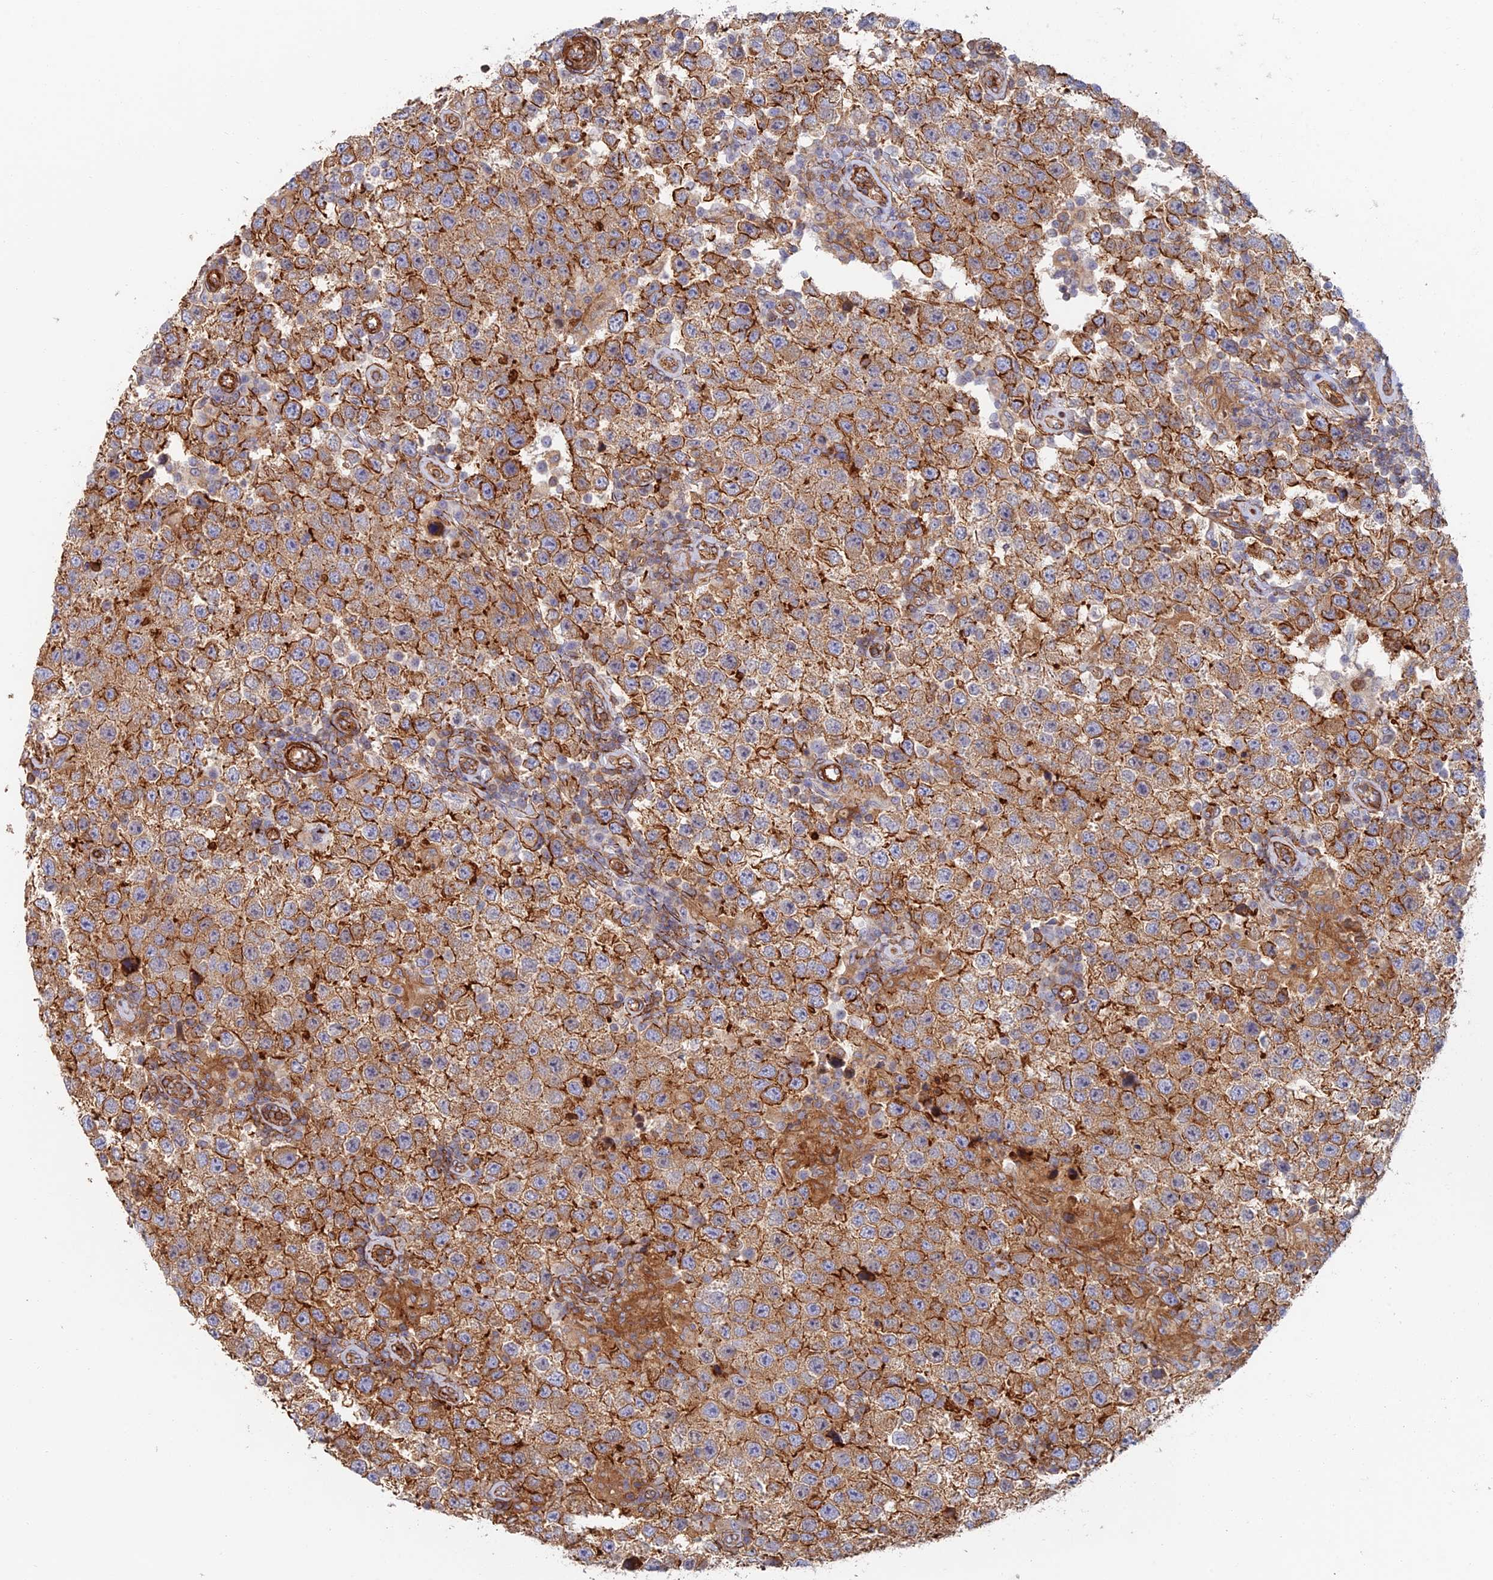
{"staining": {"intensity": "strong", "quantity": ">75%", "location": "cytoplasmic/membranous"}, "tissue": "testis cancer", "cell_type": "Tumor cells", "image_type": "cancer", "snomed": [{"axis": "morphology", "description": "Normal tissue, NOS"}, {"axis": "morphology", "description": "Urothelial carcinoma, High grade"}, {"axis": "morphology", "description": "Seminoma, NOS"}, {"axis": "morphology", "description": "Carcinoma, Embryonal, NOS"}, {"axis": "topography", "description": "Urinary bladder"}, {"axis": "topography", "description": "Testis"}], "caption": "Brown immunohistochemical staining in human testis cancer (urothelial carcinoma (high-grade)) demonstrates strong cytoplasmic/membranous positivity in about >75% of tumor cells.", "gene": "PAK4", "patient": {"sex": "male", "age": 41}}